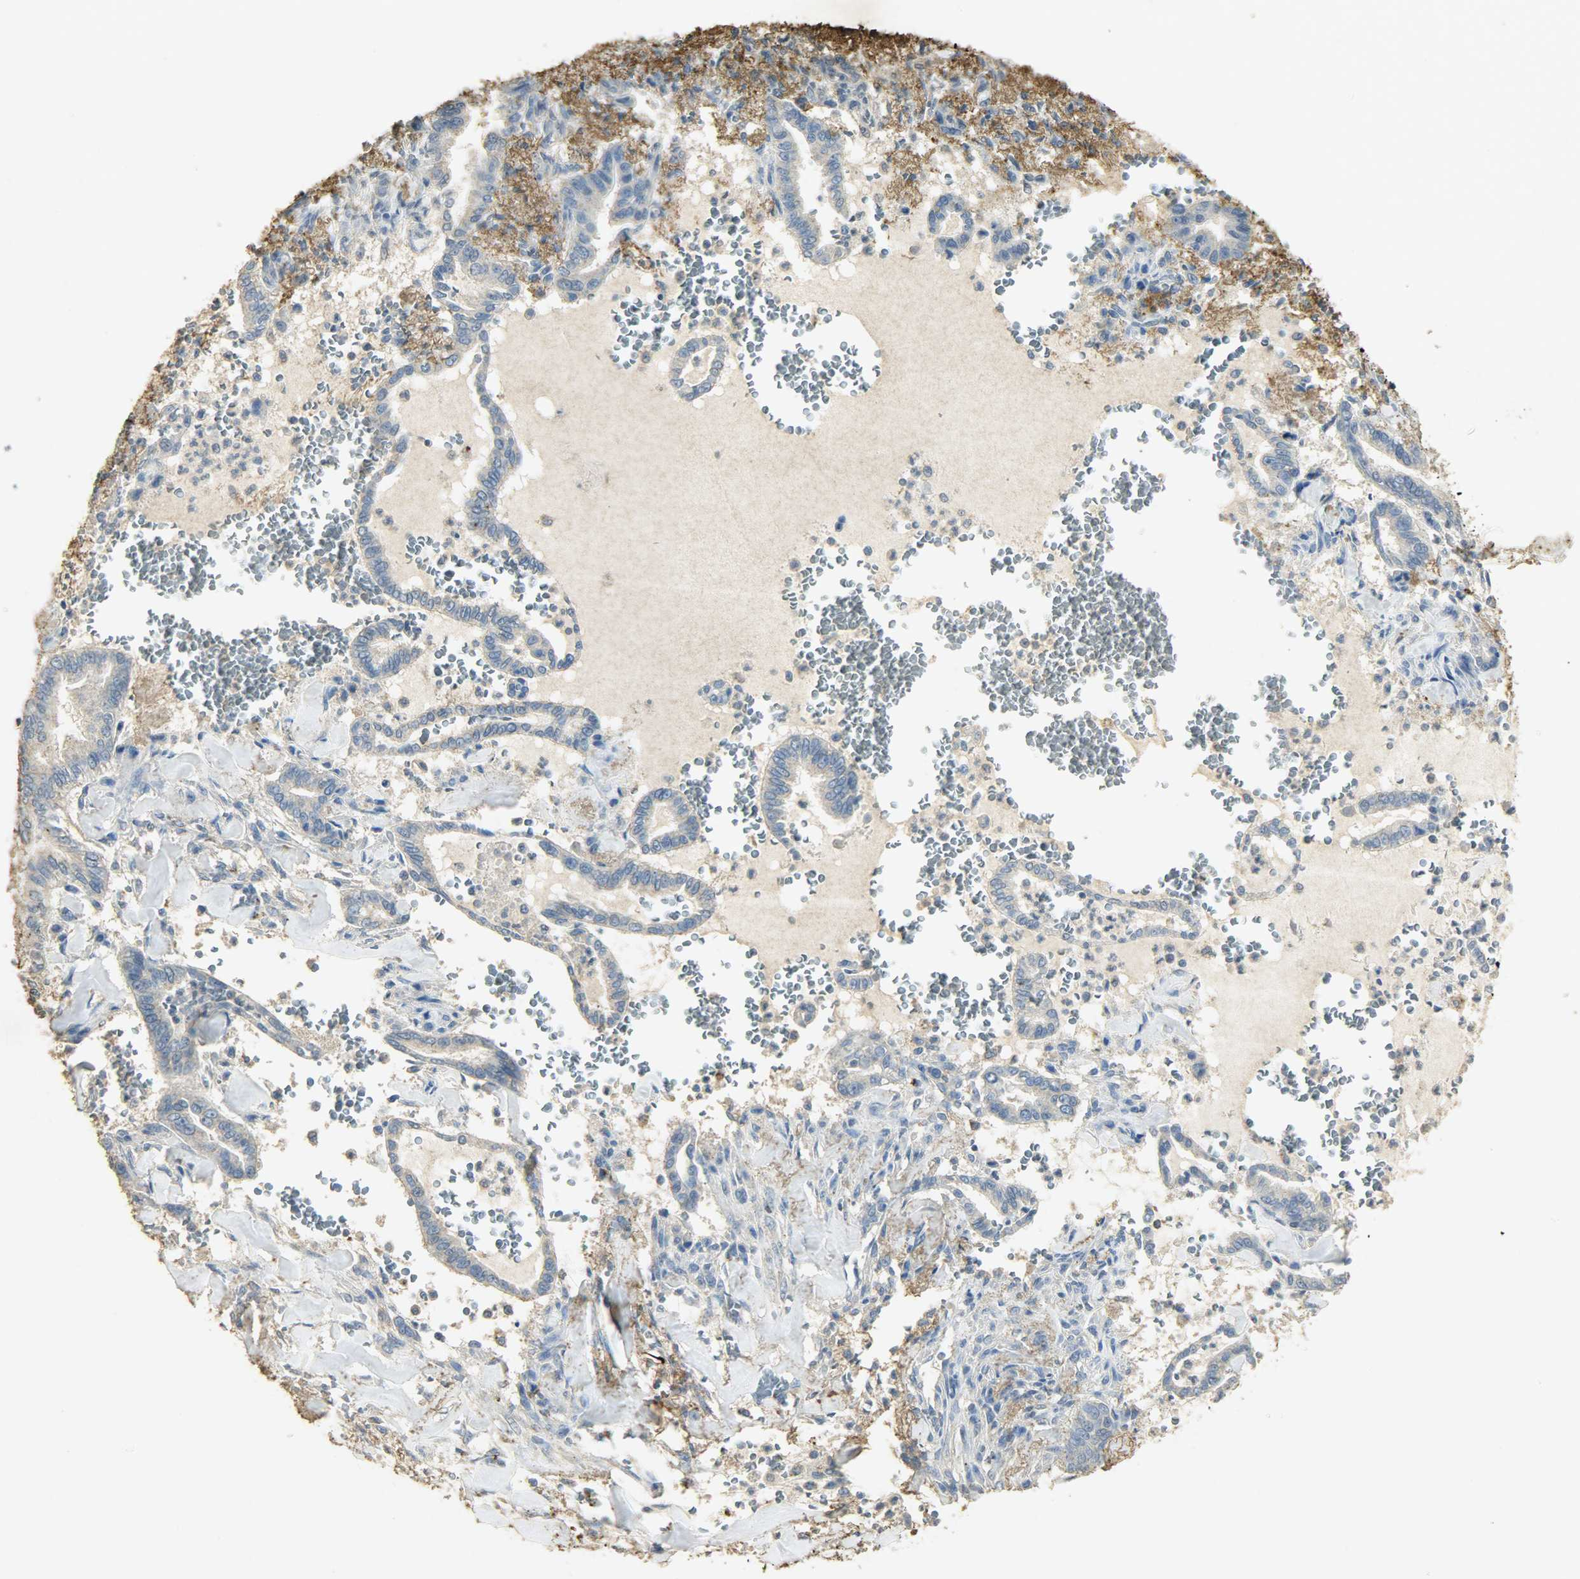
{"staining": {"intensity": "weak", "quantity": "<25%", "location": "cytoplasmic/membranous"}, "tissue": "liver cancer", "cell_type": "Tumor cells", "image_type": "cancer", "snomed": [{"axis": "morphology", "description": "Cholangiocarcinoma"}, {"axis": "topography", "description": "Liver"}], "caption": "DAB (3,3'-diaminobenzidine) immunohistochemical staining of human liver cancer demonstrates no significant expression in tumor cells. (Immunohistochemistry (ihc), brightfield microscopy, high magnification).", "gene": "ASB9", "patient": {"sex": "female", "age": 67}}